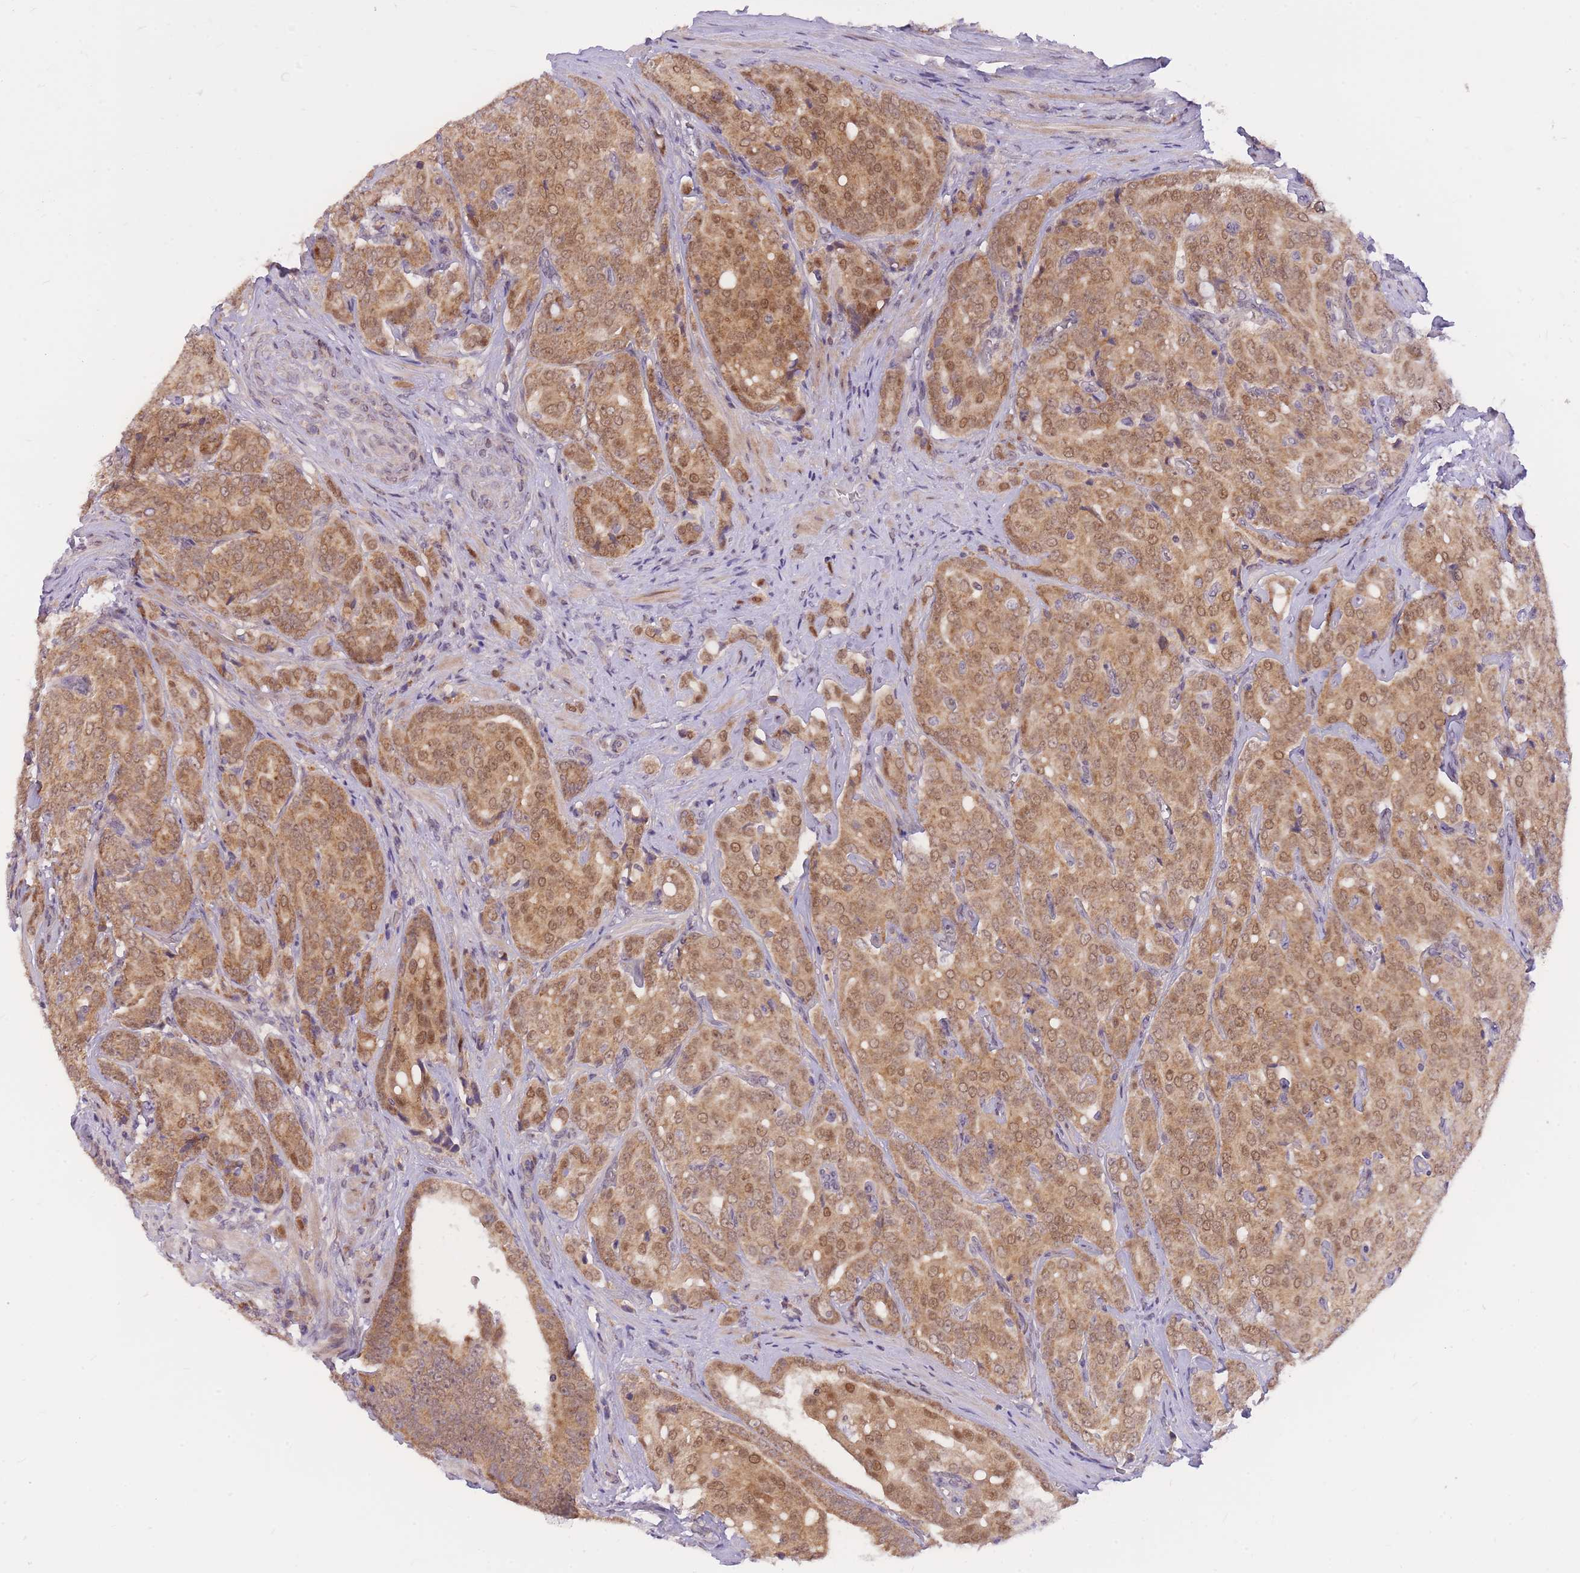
{"staining": {"intensity": "moderate", "quantity": ">75%", "location": "cytoplasmic/membranous,nuclear"}, "tissue": "prostate cancer", "cell_type": "Tumor cells", "image_type": "cancer", "snomed": [{"axis": "morphology", "description": "Adenocarcinoma, High grade"}, {"axis": "topography", "description": "Prostate"}], "caption": "A brown stain highlights moderate cytoplasmic/membranous and nuclear staining of a protein in human adenocarcinoma (high-grade) (prostate) tumor cells. The staining is performed using DAB brown chromogen to label protein expression. The nuclei are counter-stained blue using hematoxylin.", "gene": "MINDY2", "patient": {"sex": "male", "age": 68}}